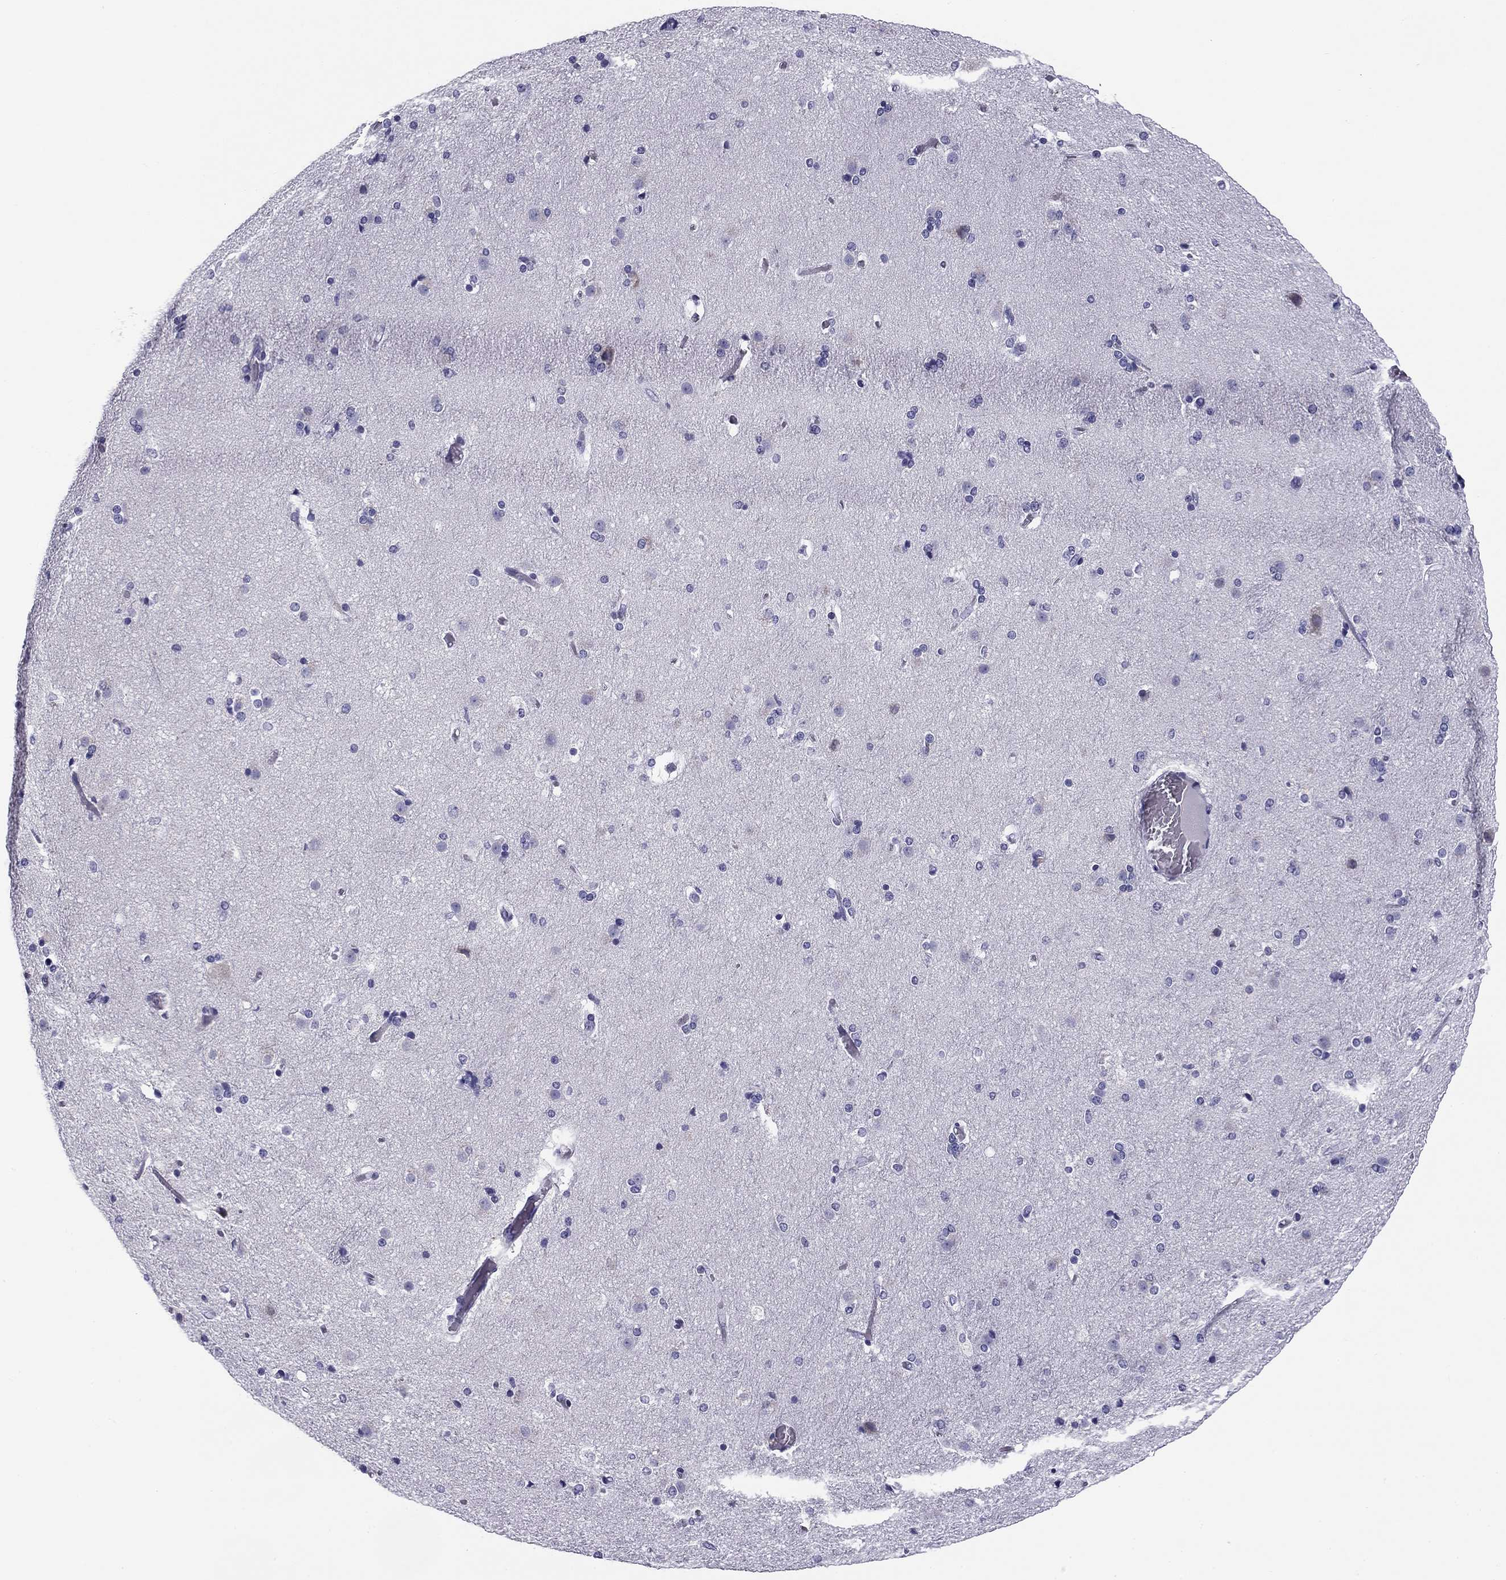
{"staining": {"intensity": "negative", "quantity": "none", "location": "none"}, "tissue": "caudate", "cell_type": "Glial cells", "image_type": "normal", "snomed": [{"axis": "morphology", "description": "Normal tissue, NOS"}, {"axis": "topography", "description": "Lateral ventricle wall"}], "caption": "Histopathology image shows no significant protein staining in glial cells of unremarkable caudate.", "gene": "TMED3", "patient": {"sex": "female", "age": 71}}